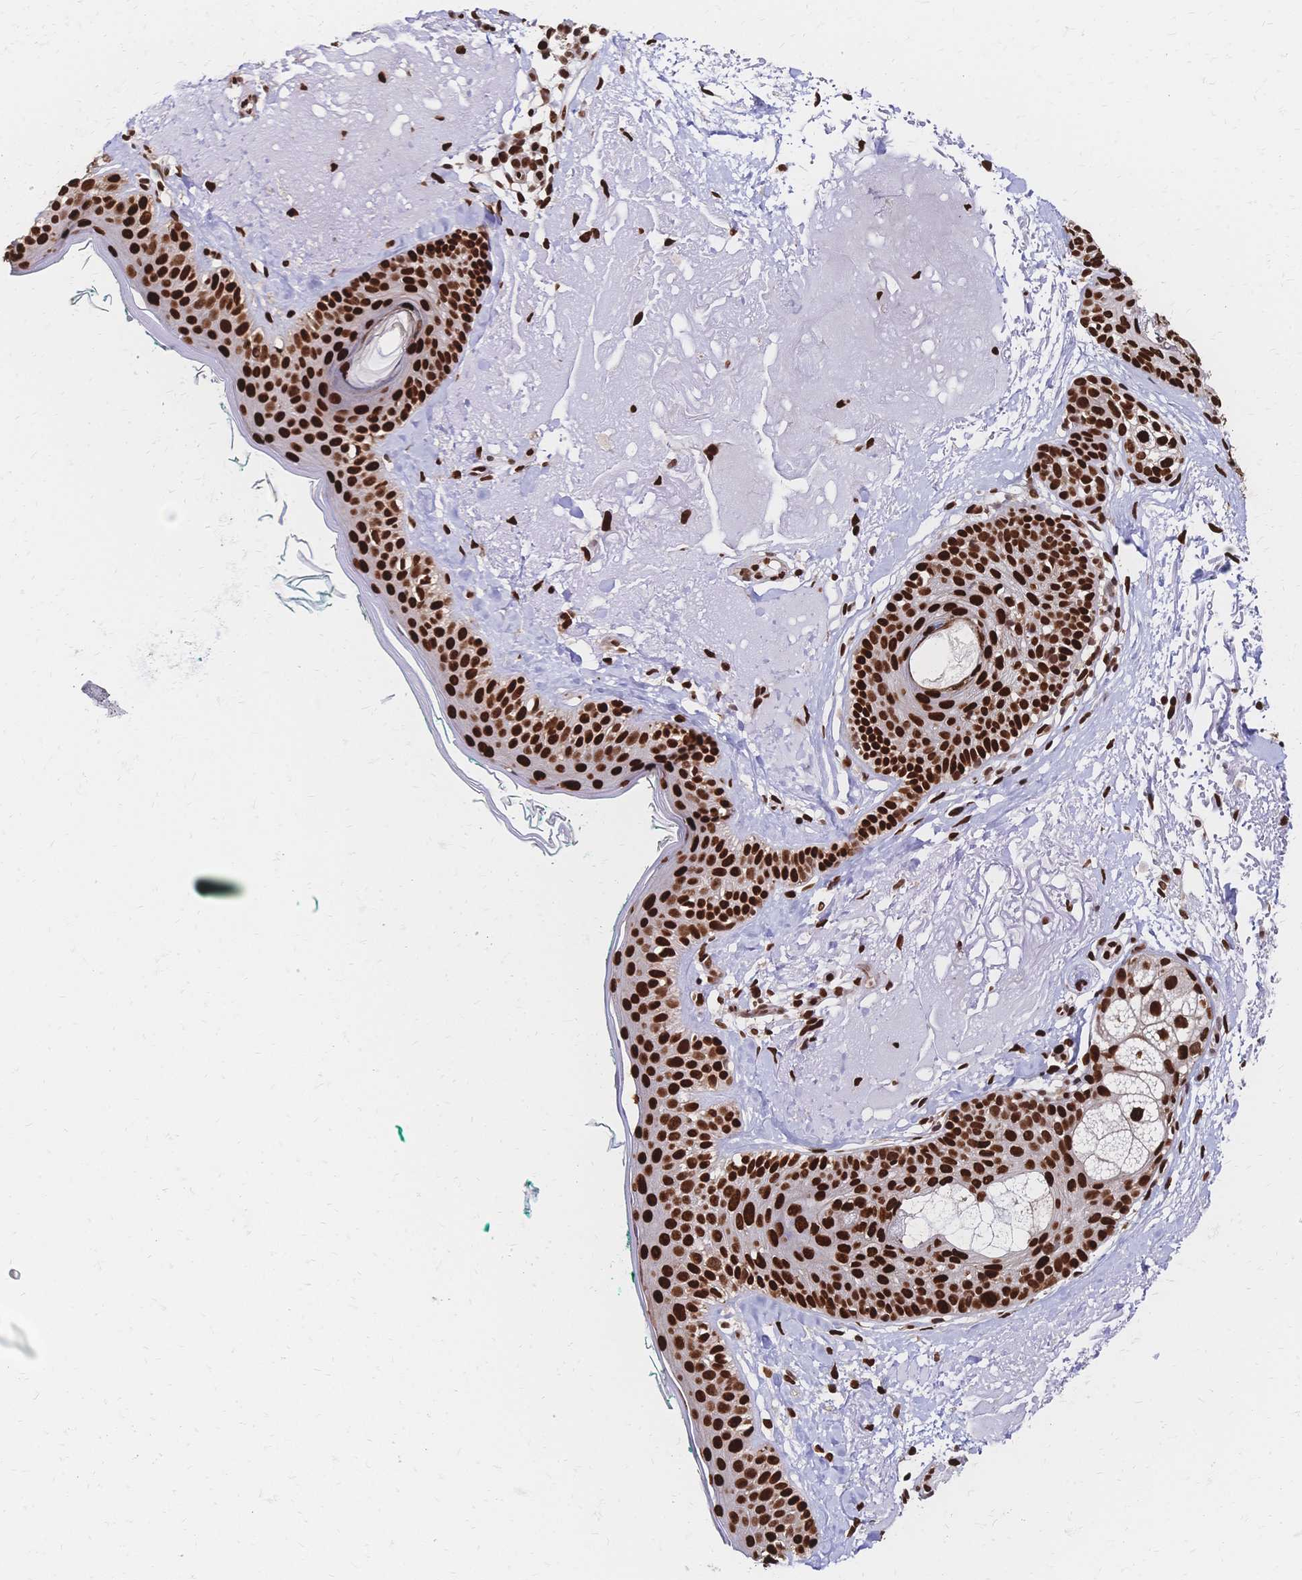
{"staining": {"intensity": "strong", "quantity": ">75%", "location": "nuclear"}, "tissue": "skin", "cell_type": "Fibroblasts", "image_type": "normal", "snomed": [{"axis": "morphology", "description": "Normal tissue, NOS"}, {"axis": "topography", "description": "Skin"}], "caption": "Immunohistochemistry (IHC) of benign skin exhibits high levels of strong nuclear expression in approximately >75% of fibroblasts. (IHC, brightfield microscopy, high magnification).", "gene": "HDGF", "patient": {"sex": "male", "age": 73}}